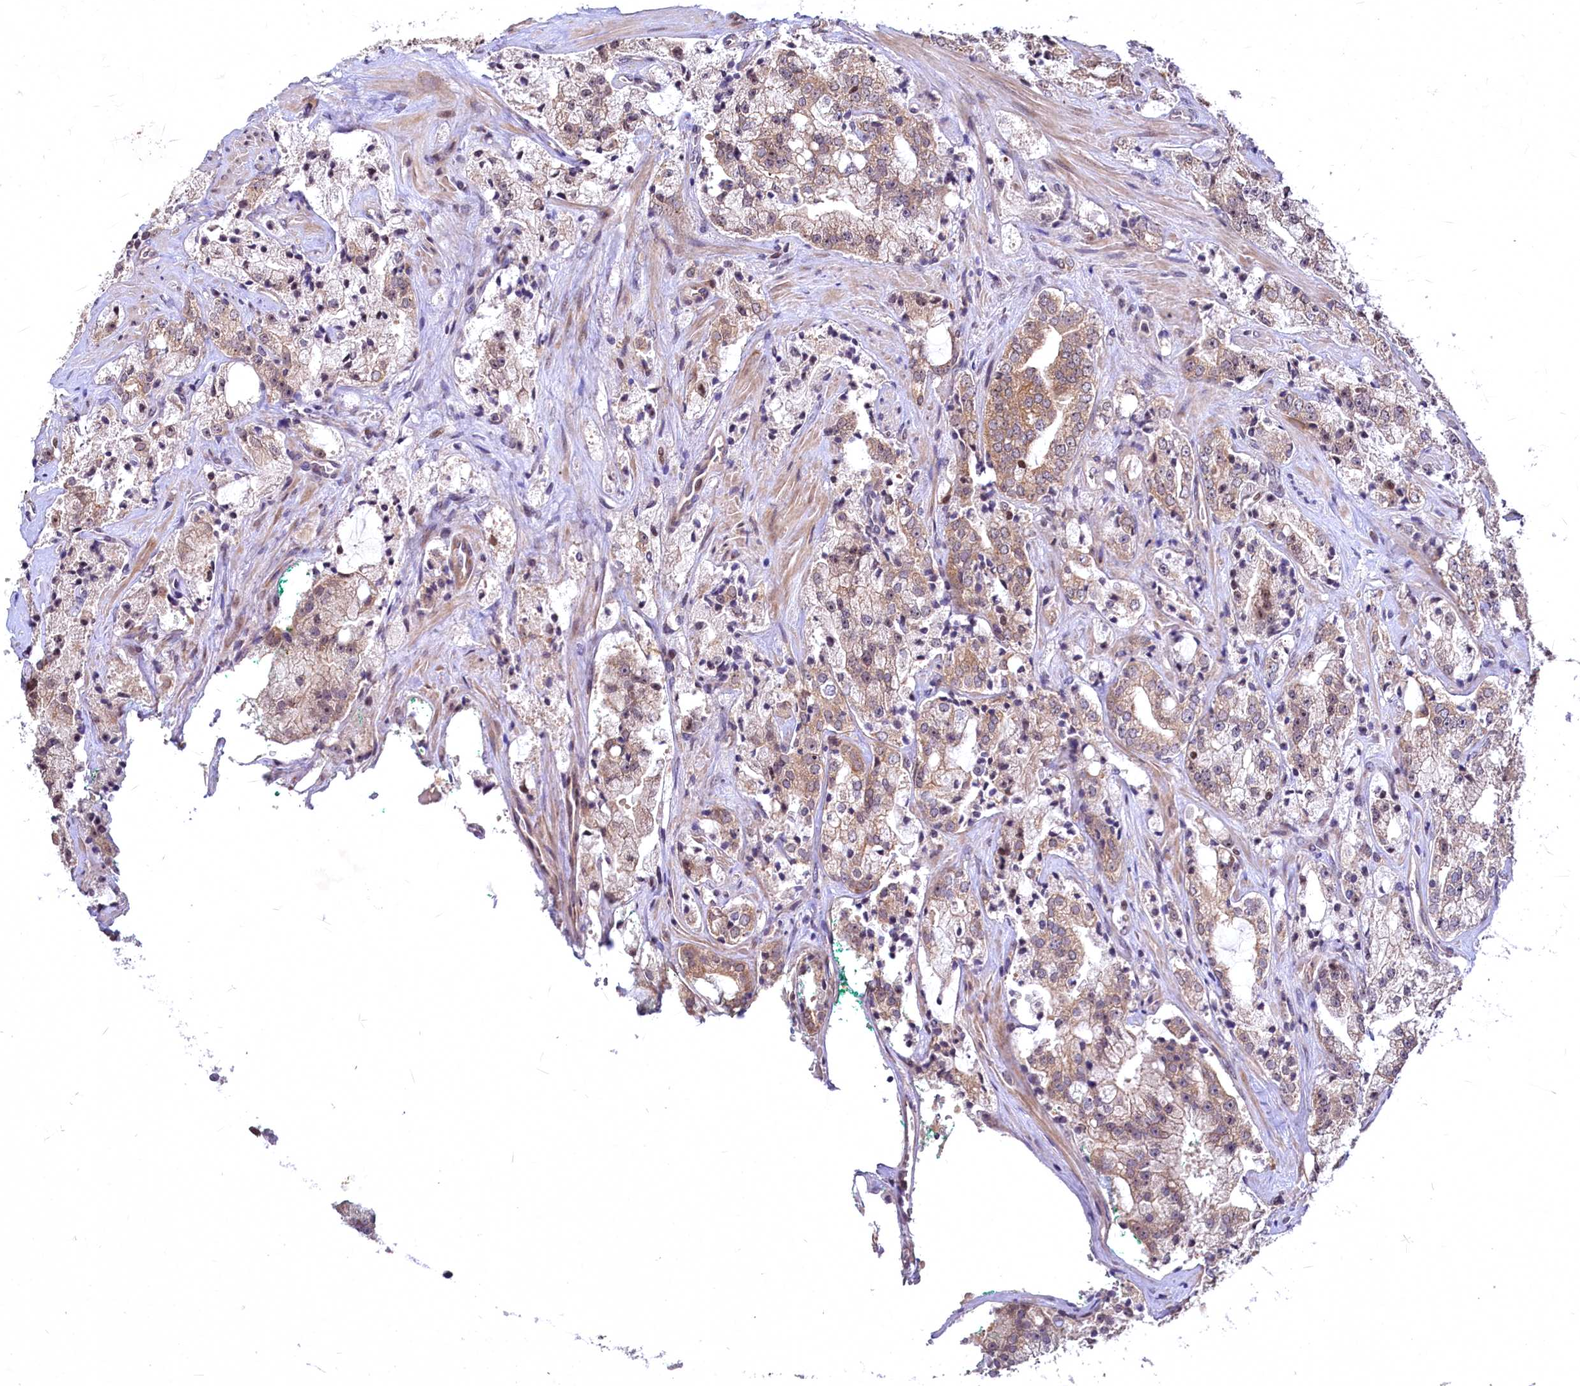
{"staining": {"intensity": "moderate", "quantity": ">75%", "location": "cytoplasmic/membranous"}, "tissue": "prostate cancer", "cell_type": "Tumor cells", "image_type": "cancer", "snomed": [{"axis": "morphology", "description": "Adenocarcinoma, High grade"}, {"axis": "topography", "description": "Prostate"}], "caption": "High-power microscopy captured an IHC histopathology image of prostate cancer, revealing moderate cytoplasmic/membranous expression in approximately >75% of tumor cells.", "gene": "N4BP2L1", "patient": {"sex": "male", "age": 64}}